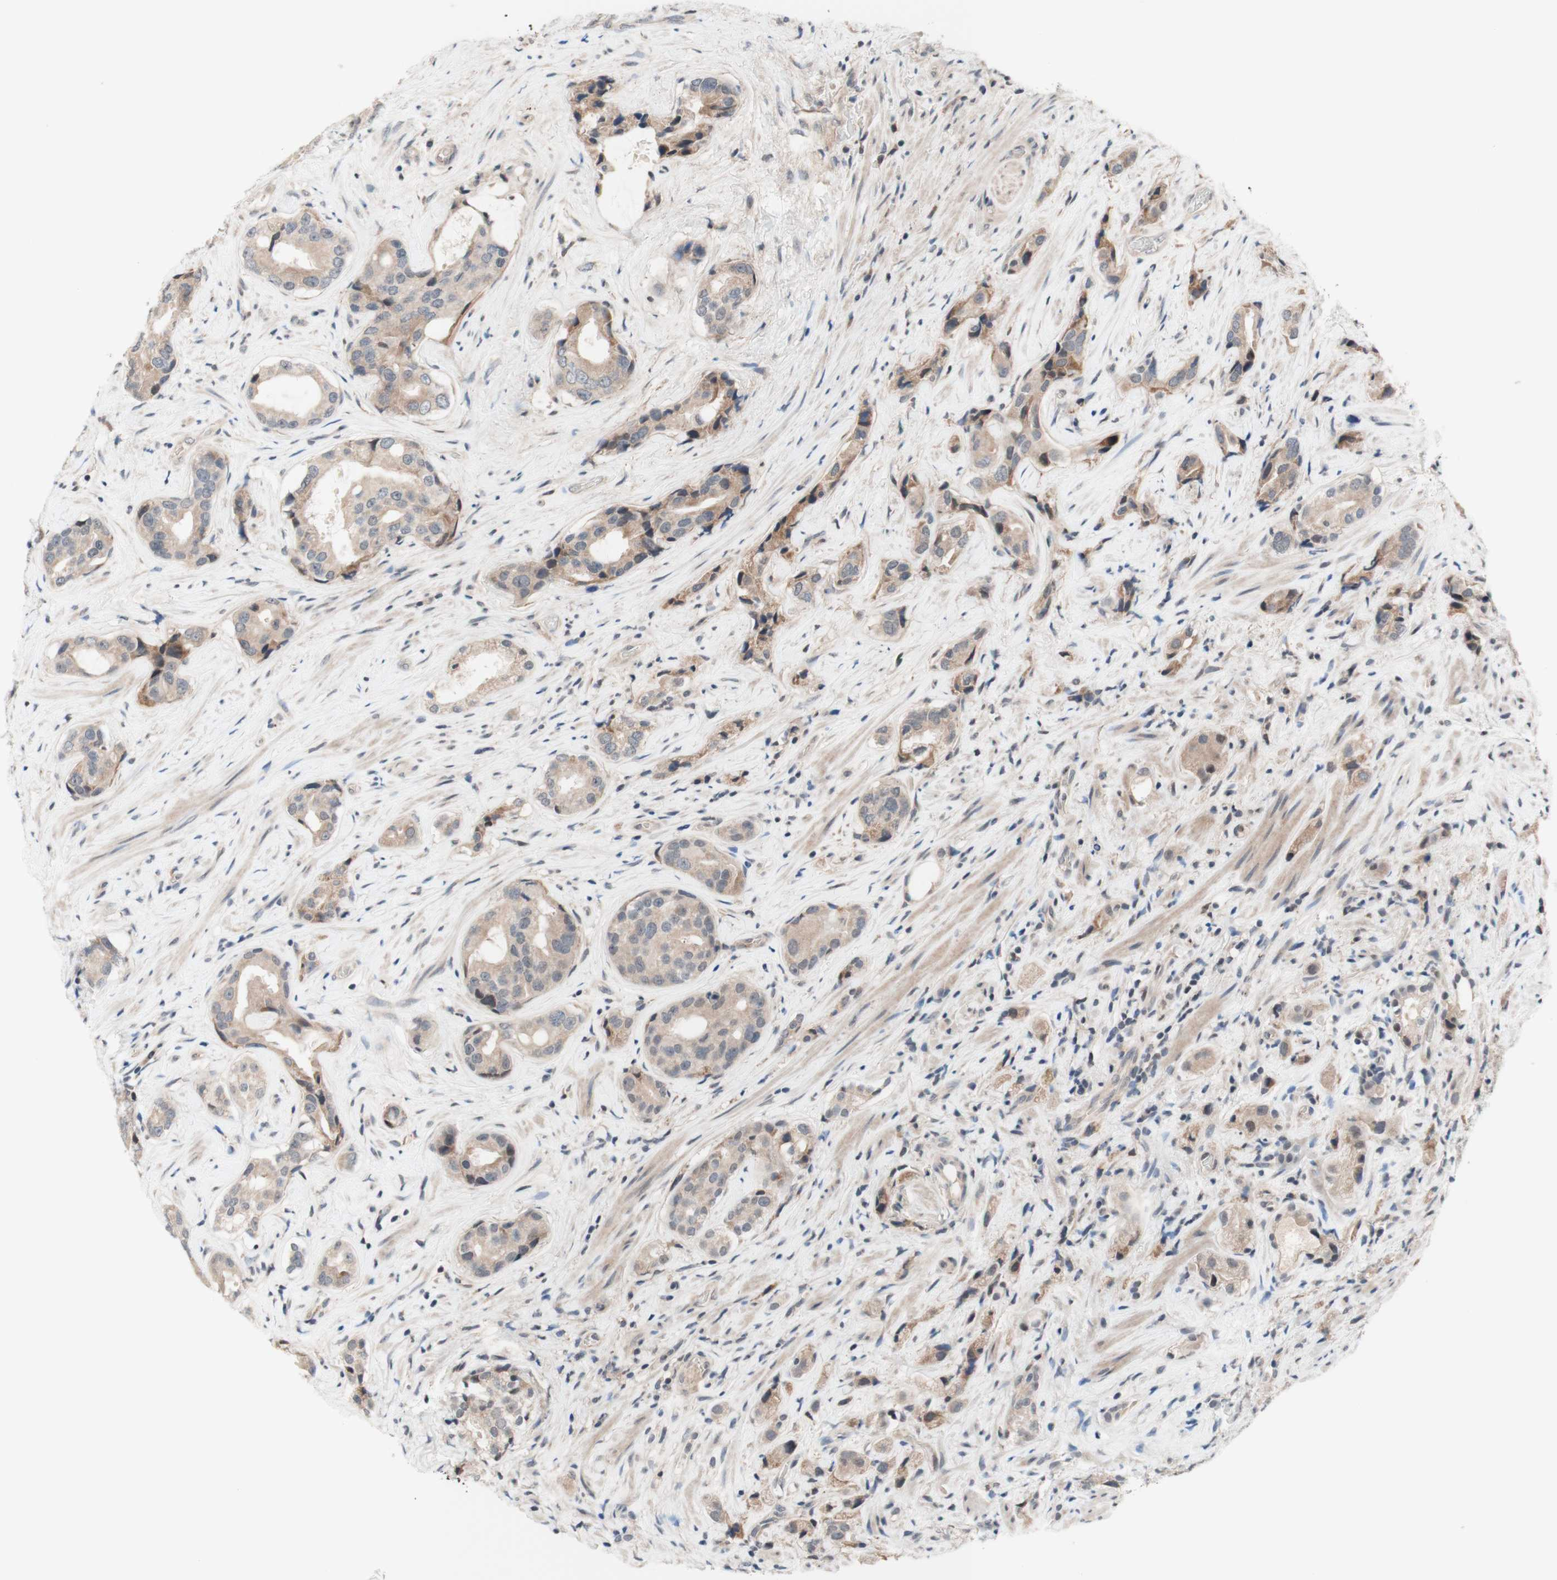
{"staining": {"intensity": "weak", "quantity": ">75%", "location": "cytoplasmic/membranous"}, "tissue": "prostate cancer", "cell_type": "Tumor cells", "image_type": "cancer", "snomed": [{"axis": "morphology", "description": "Adenocarcinoma, High grade"}, {"axis": "topography", "description": "Prostate"}], "caption": "An IHC micrograph of tumor tissue is shown. Protein staining in brown shows weak cytoplasmic/membranous positivity in prostate high-grade adenocarcinoma within tumor cells. Using DAB (brown) and hematoxylin (blue) stains, captured at high magnification using brightfield microscopy.", "gene": "CD55", "patient": {"sex": "male", "age": 71}}